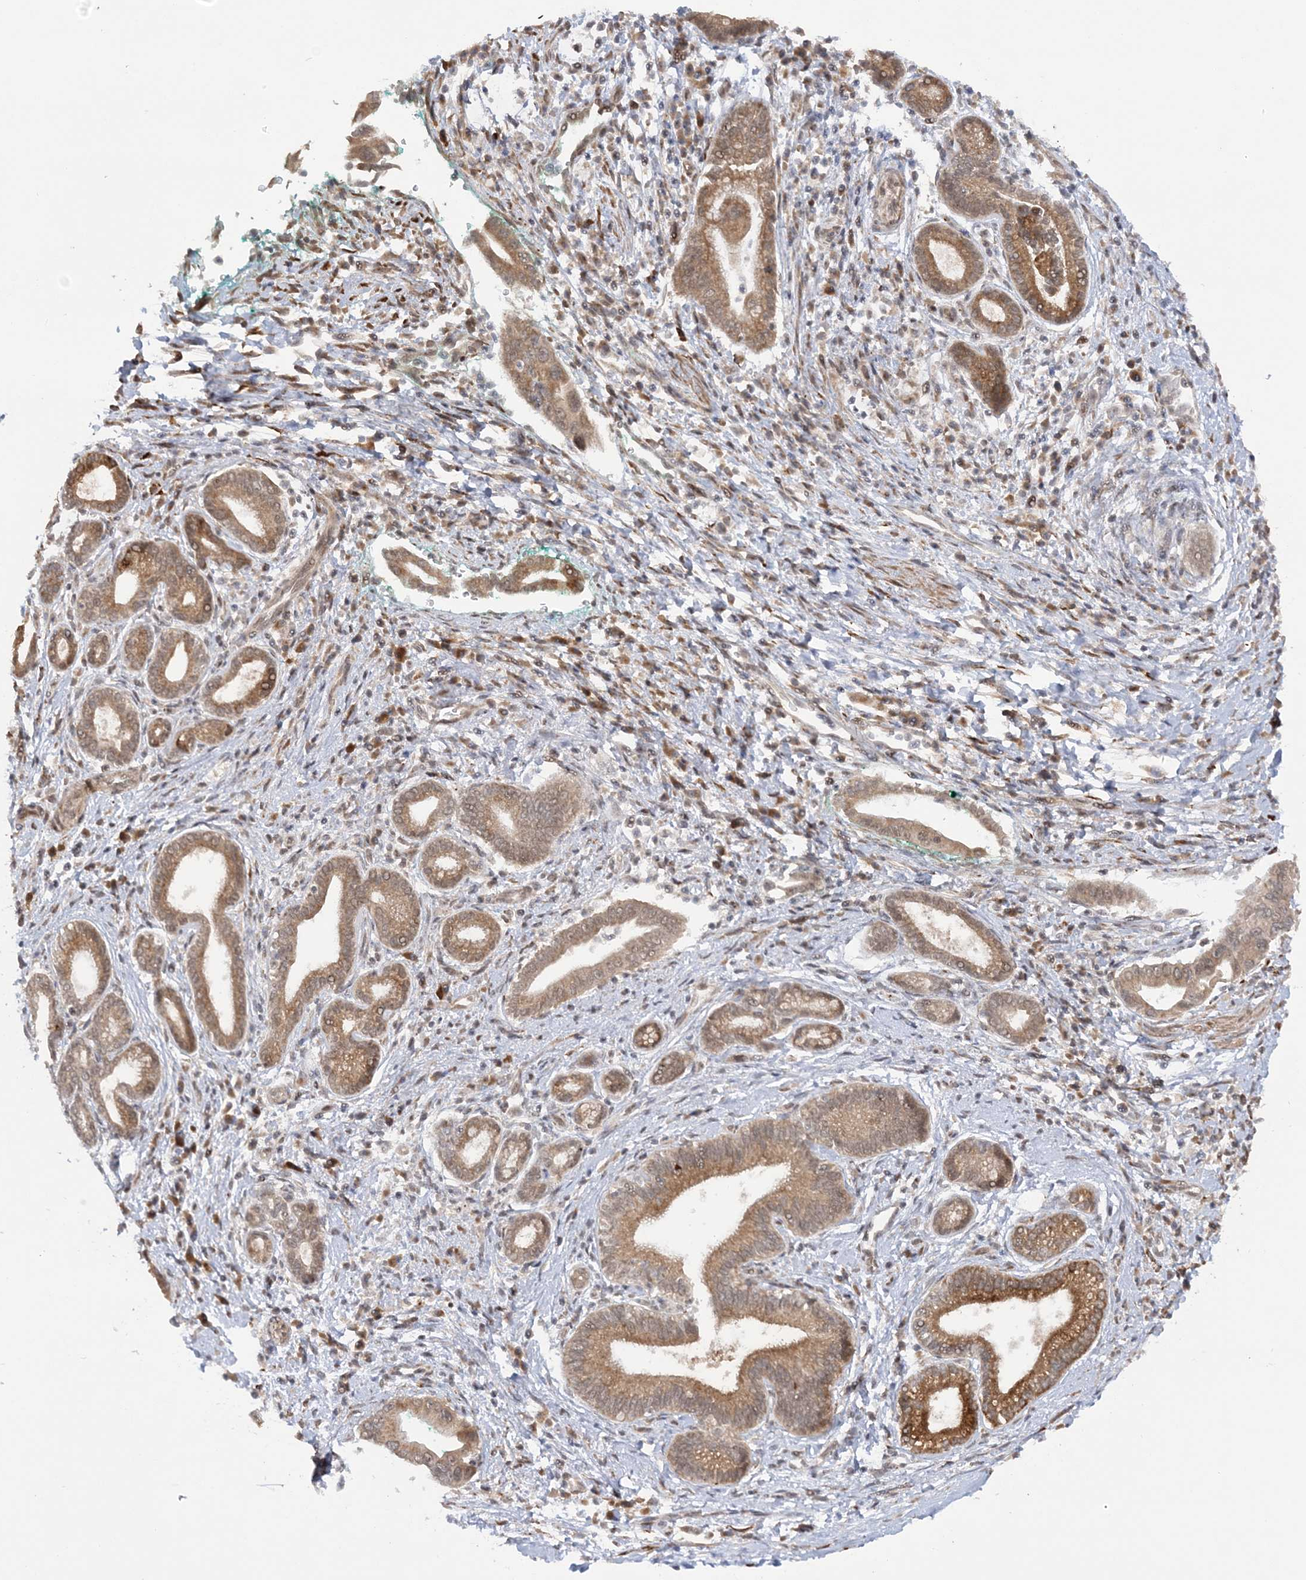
{"staining": {"intensity": "moderate", "quantity": ">75%", "location": "cytoplasmic/membranous"}, "tissue": "pancreatic cancer", "cell_type": "Tumor cells", "image_type": "cancer", "snomed": [{"axis": "morphology", "description": "Adenocarcinoma, NOS"}, {"axis": "topography", "description": "Pancreas"}], "caption": "A medium amount of moderate cytoplasmic/membranous expression is appreciated in about >75% of tumor cells in adenocarcinoma (pancreatic) tissue.", "gene": "MRPL47", "patient": {"sex": "male", "age": 78}}